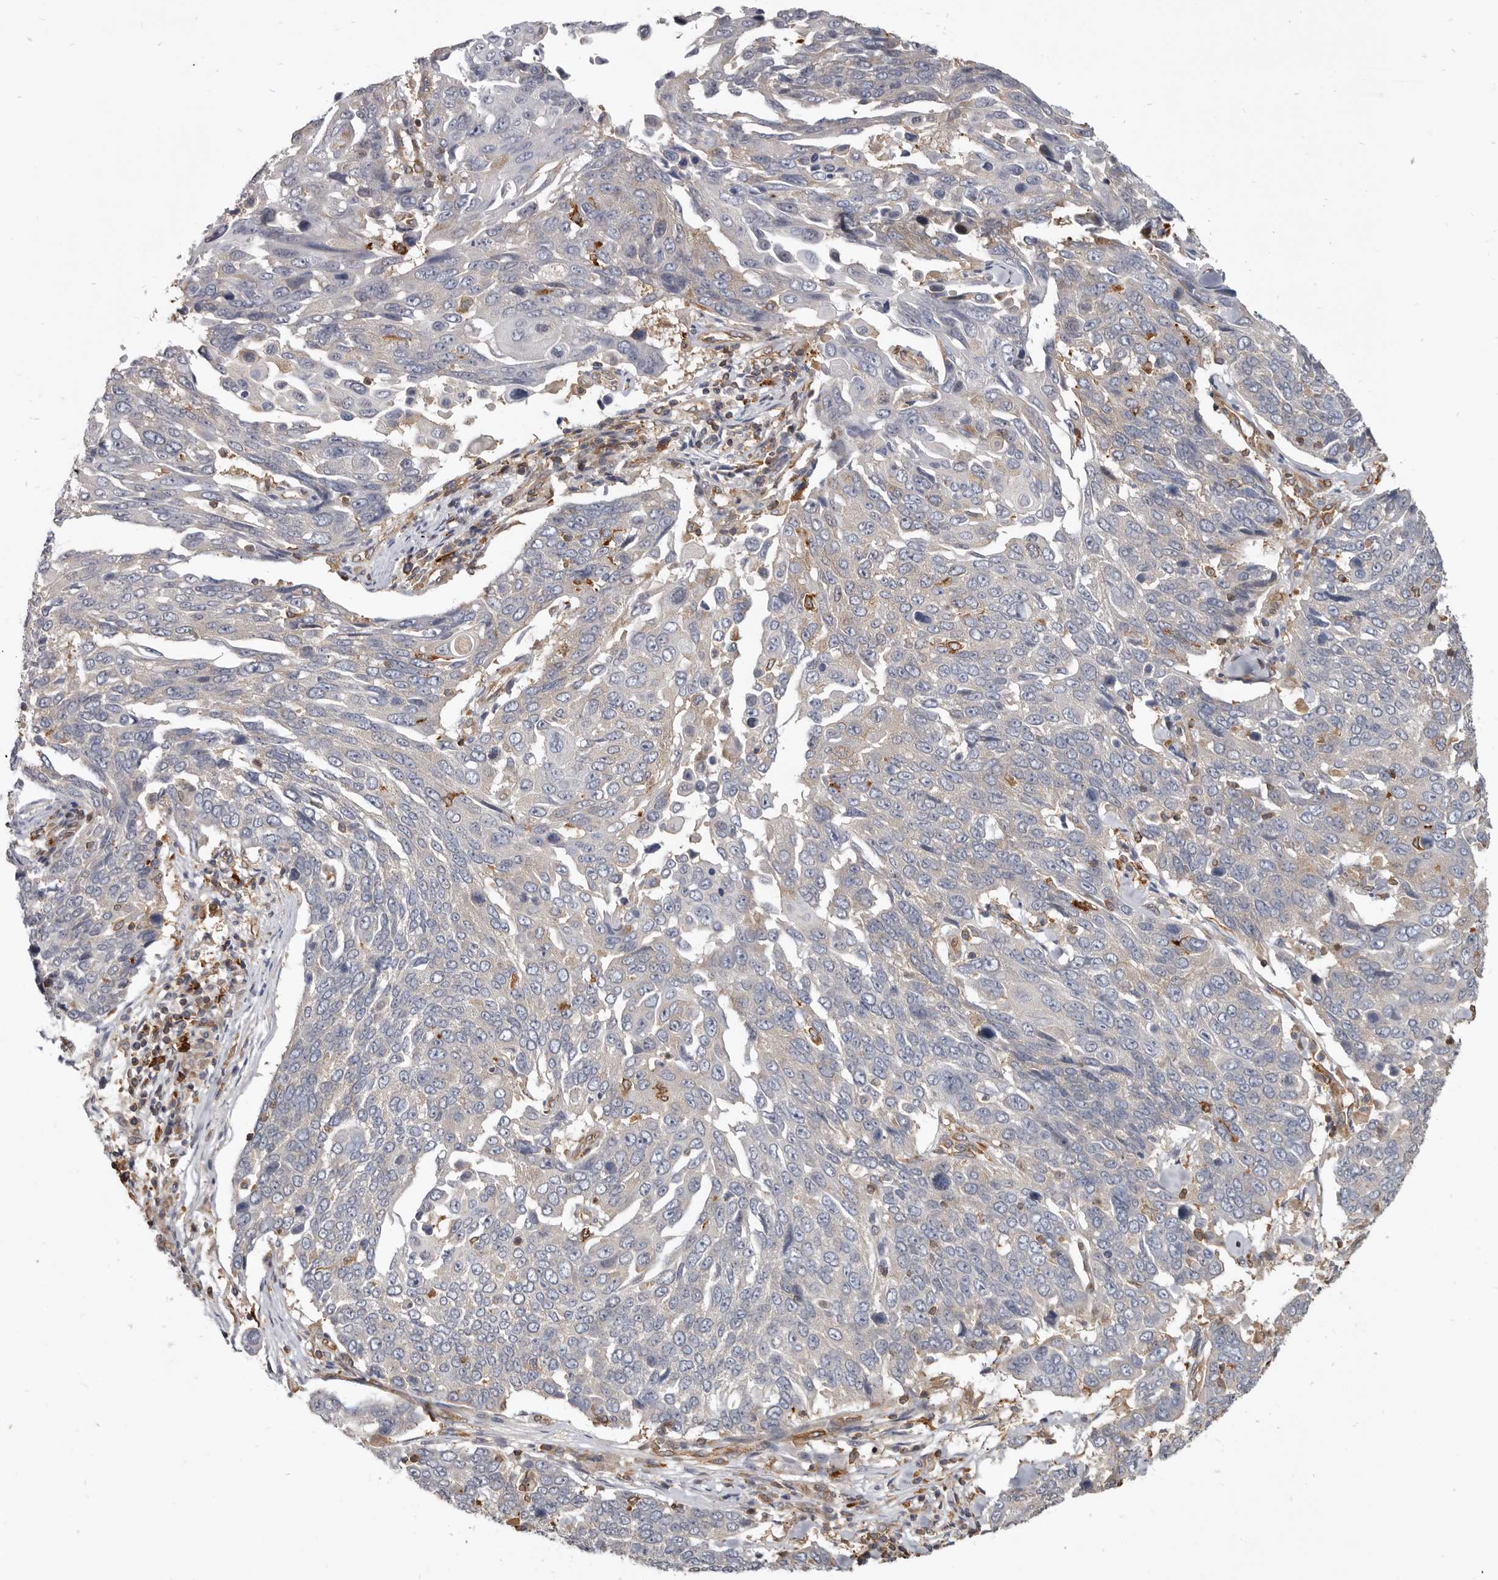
{"staining": {"intensity": "negative", "quantity": "none", "location": "none"}, "tissue": "lung cancer", "cell_type": "Tumor cells", "image_type": "cancer", "snomed": [{"axis": "morphology", "description": "Squamous cell carcinoma, NOS"}, {"axis": "topography", "description": "Lung"}], "caption": "Tumor cells are negative for brown protein staining in lung squamous cell carcinoma. Nuclei are stained in blue.", "gene": "CBL", "patient": {"sex": "male", "age": 66}}